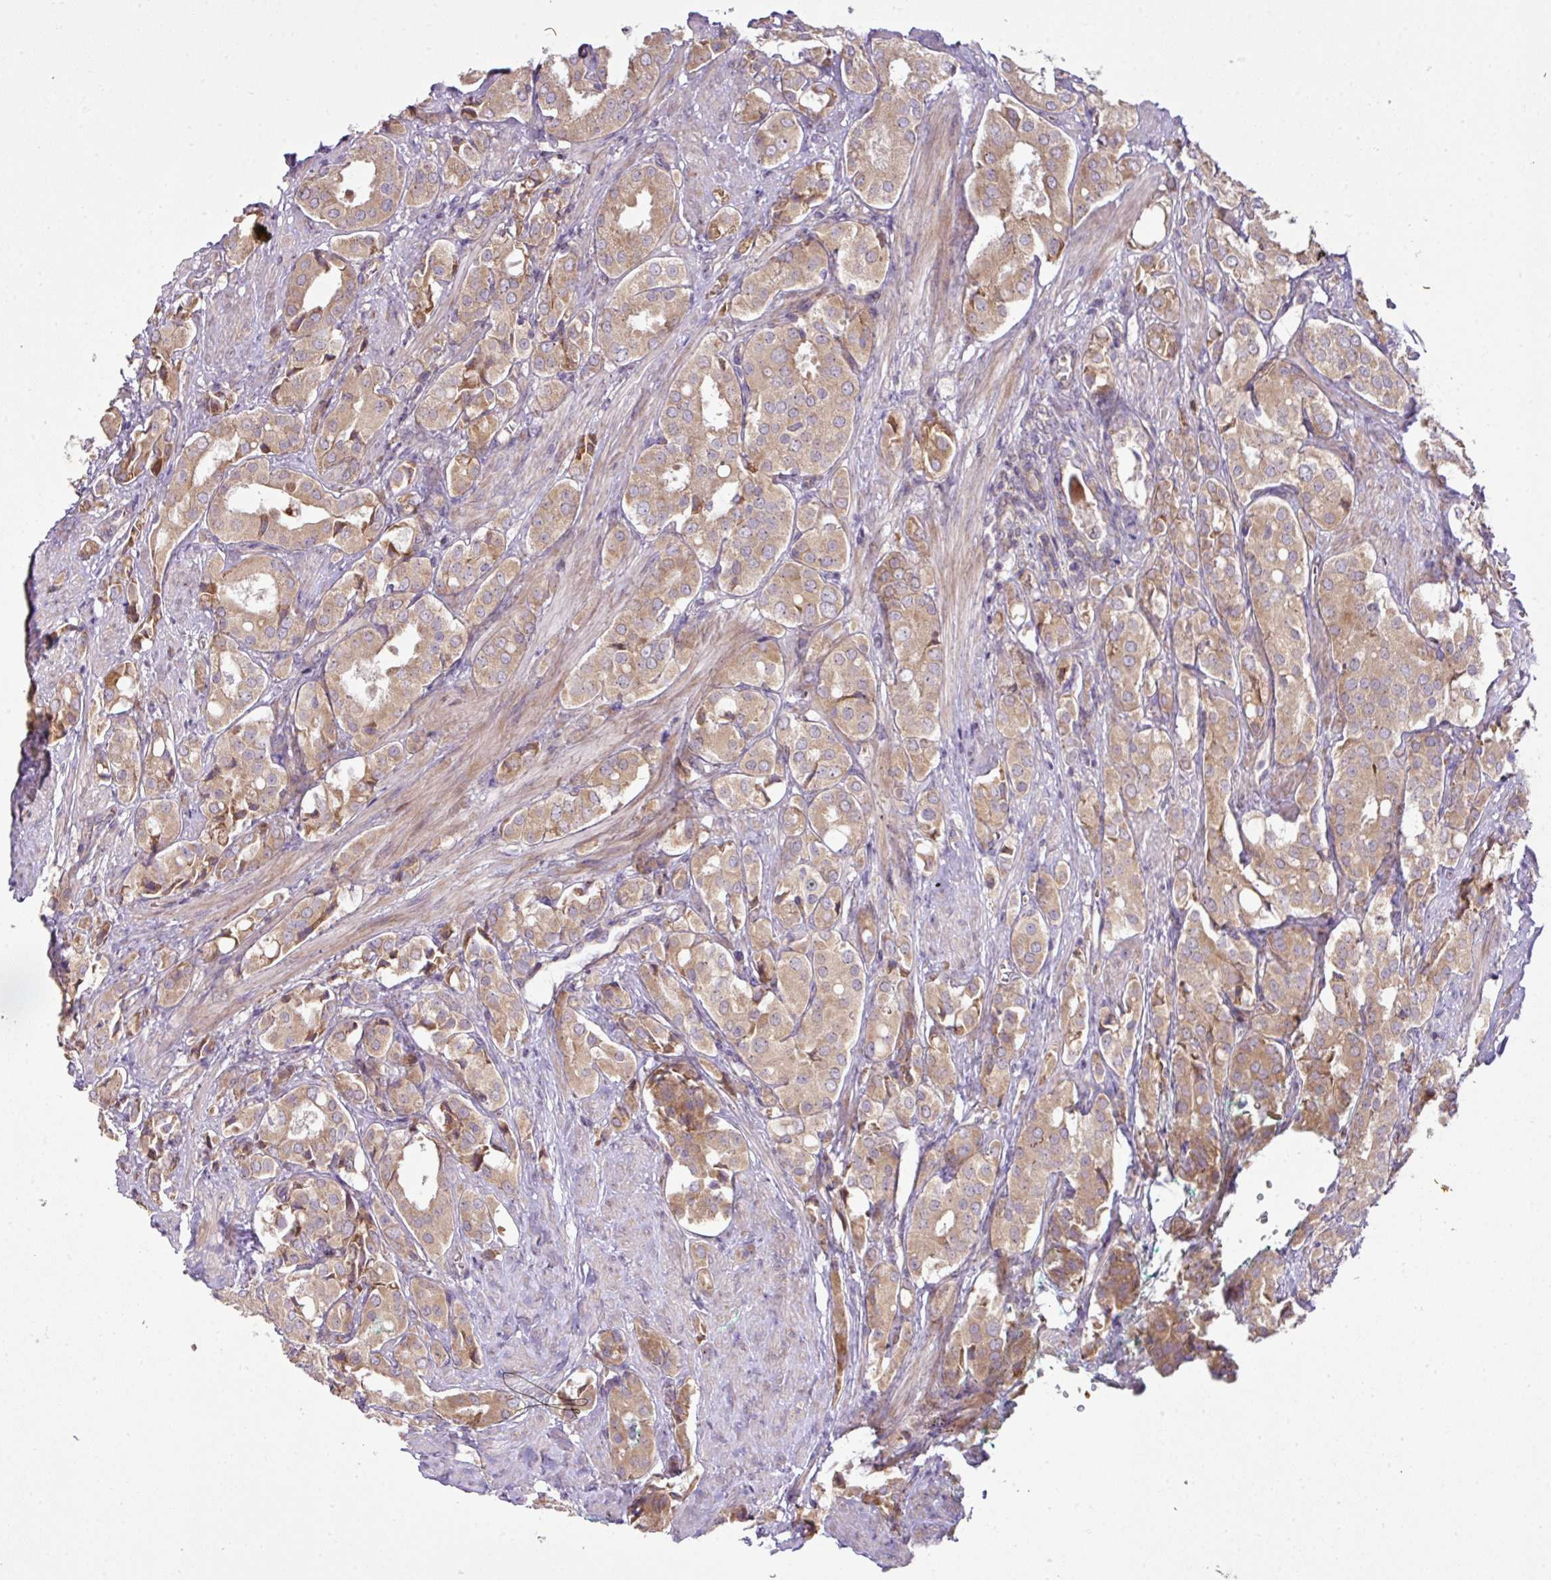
{"staining": {"intensity": "moderate", "quantity": ">75%", "location": "cytoplasmic/membranous"}, "tissue": "prostate cancer", "cell_type": "Tumor cells", "image_type": "cancer", "snomed": [{"axis": "morphology", "description": "Adenocarcinoma, High grade"}, {"axis": "topography", "description": "Prostate"}], "caption": "A brown stain highlights moderate cytoplasmic/membranous positivity of a protein in human prostate cancer tumor cells.", "gene": "COX18", "patient": {"sex": "male", "age": 71}}